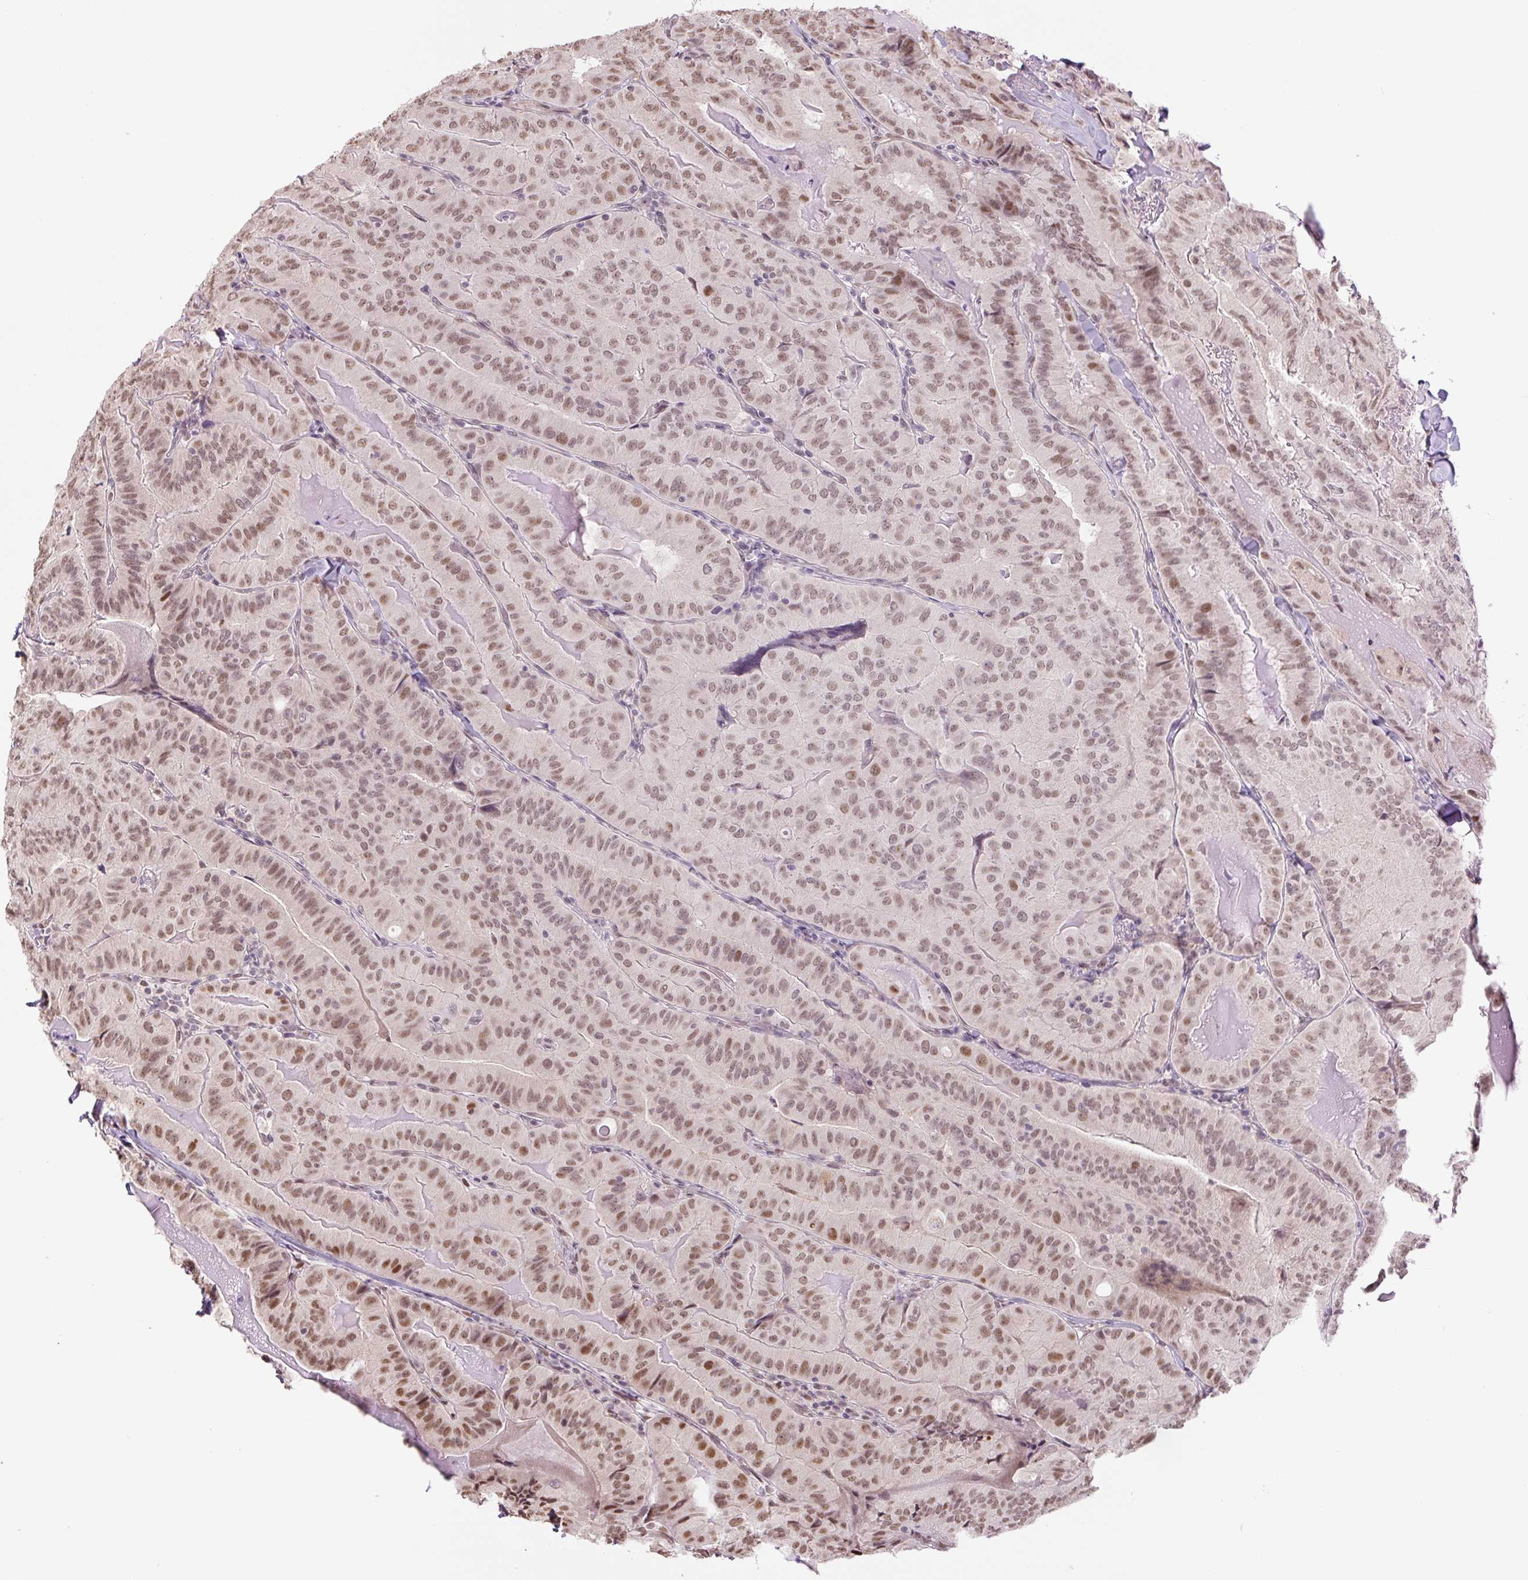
{"staining": {"intensity": "moderate", "quantity": ">75%", "location": "nuclear"}, "tissue": "thyroid cancer", "cell_type": "Tumor cells", "image_type": "cancer", "snomed": [{"axis": "morphology", "description": "Papillary adenocarcinoma, NOS"}, {"axis": "topography", "description": "Thyroid gland"}], "caption": "Human thyroid cancer stained with a protein marker exhibits moderate staining in tumor cells.", "gene": "TCFL5", "patient": {"sex": "female", "age": 68}}